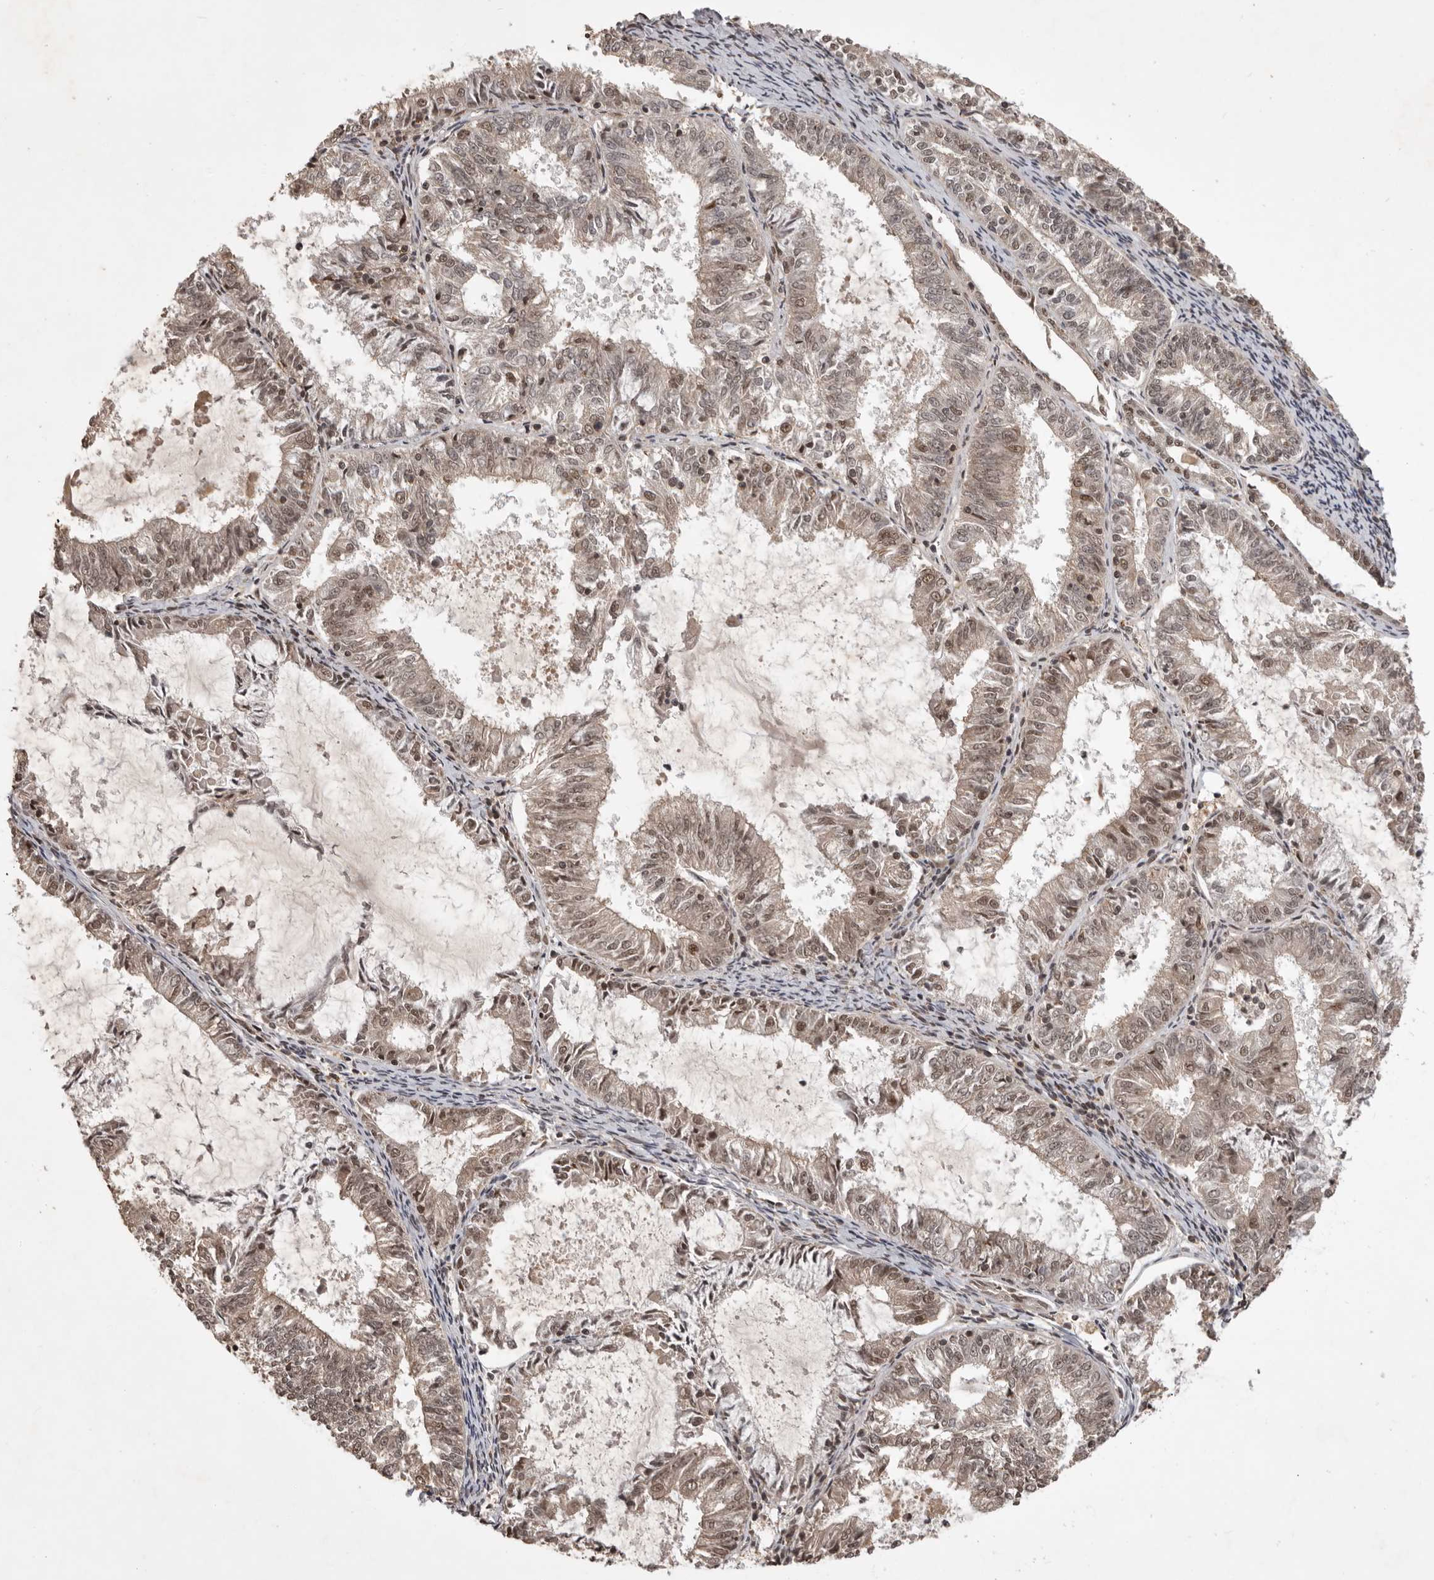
{"staining": {"intensity": "weak", "quantity": ">75%", "location": "nuclear"}, "tissue": "endometrial cancer", "cell_type": "Tumor cells", "image_type": "cancer", "snomed": [{"axis": "morphology", "description": "Adenocarcinoma, NOS"}, {"axis": "topography", "description": "Endometrium"}], "caption": "Endometrial cancer stained with a brown dye shows weak nuclear positive positivity in approximately >75% of tumor cells.", "gene": "CBLL1", "patient": {"sex": "female", "age": 57}}